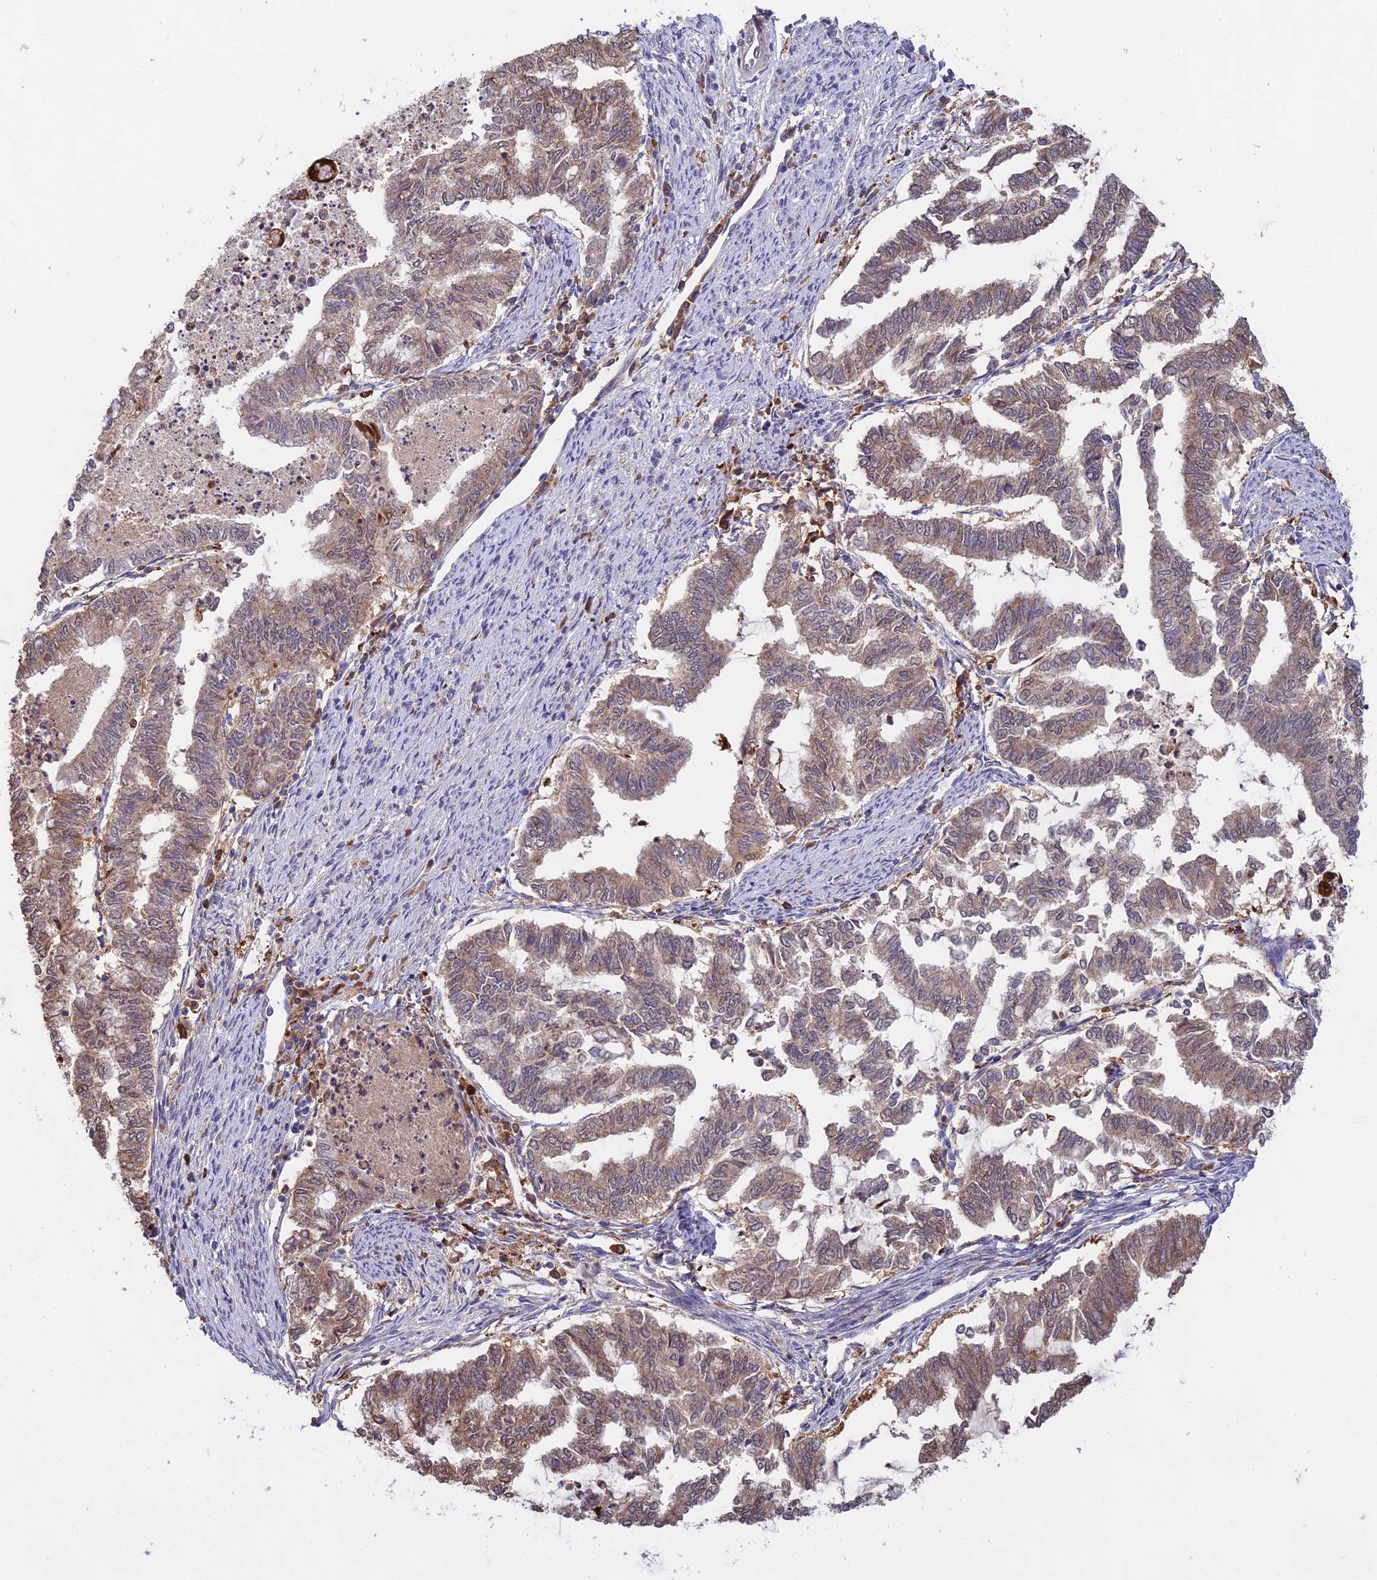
{"staining": {"intensity": "weak", "quantity": "25%-75%", "location": "cytoplasmic/membranous"}, "tissue": "endometrial cancer", "cell_type": "Tumor cells", "image_type": "cancer", "snomed": [{"axis": "morphology", "description": "Adenocarcinoma, NOS"}, {"axis": "topography", "description": "Endometrium"}], "caption": "A brown stain labels weak cytoplasmic/membranous staining of a protein in human endometrial adenocarcinoma tumor cells. (IHC, brightfield microscopy, high magnification).", "gene": "FBP1", "patient": {"sex": "female", "age": 79}}